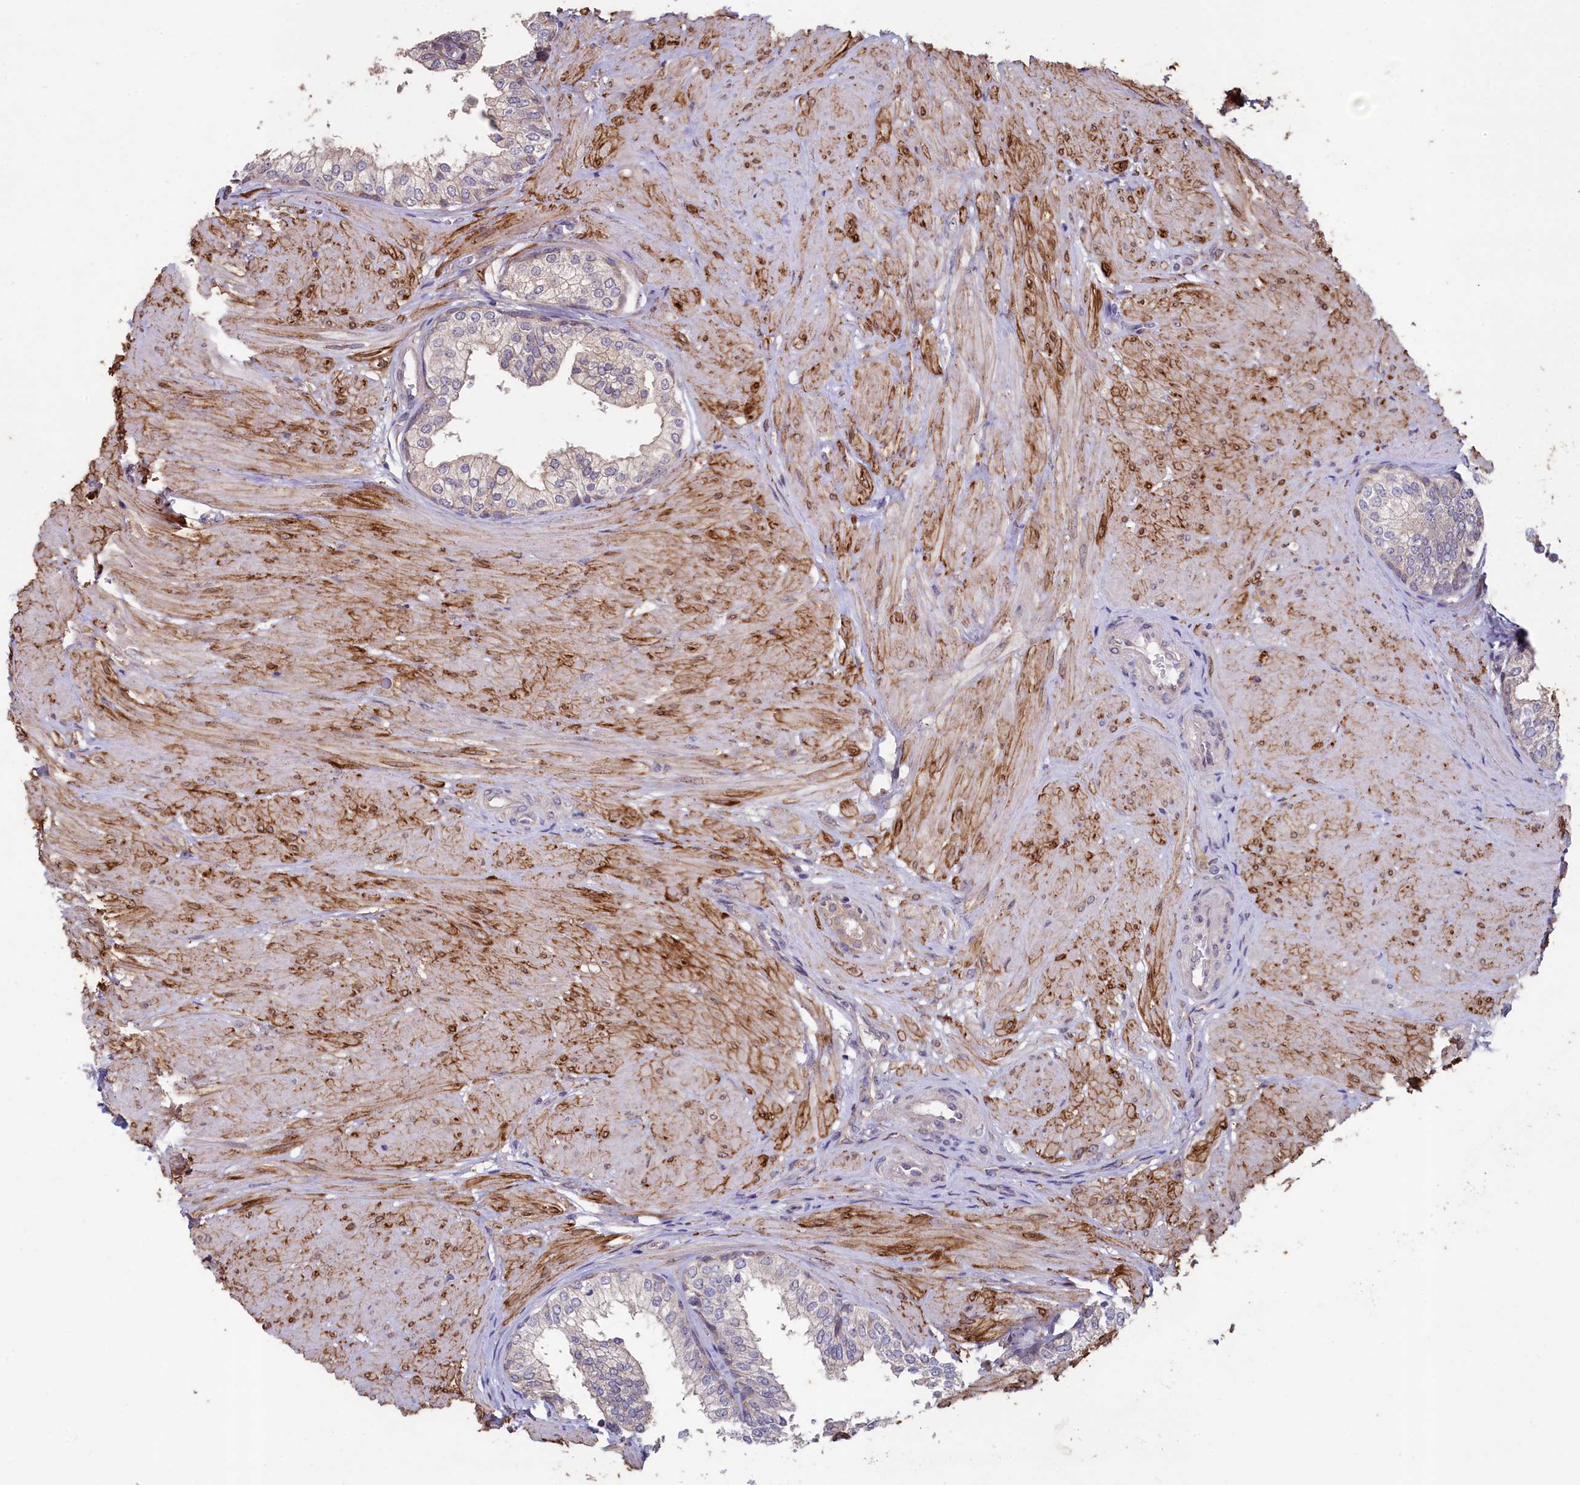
{"staining": {"intensity": "weak", "quantity": "<25%", "location": "cytoplasmic/membranous"}, "tissue": "prostate", "cell_type": "Glandular cells", "image_type": "normal", "snomed": [{"axis": "morphology", "description": "Normal tissue, NOS"}, {"axis": "topography", "description": "Prostate"}], "caption": "Immunohistochemistry histopathology image of benign prostate: human prostate stained with DAB displays no significant protein expression in glandular cells. (Stains: DAB (3,3'-diaminobenzidine) IHC with hematoxylin counter stain, Microscopy: brightfield microscopy at high magnification).", "gene": "SPATA2L", "patient": {"sex": "male", "age": 48}}